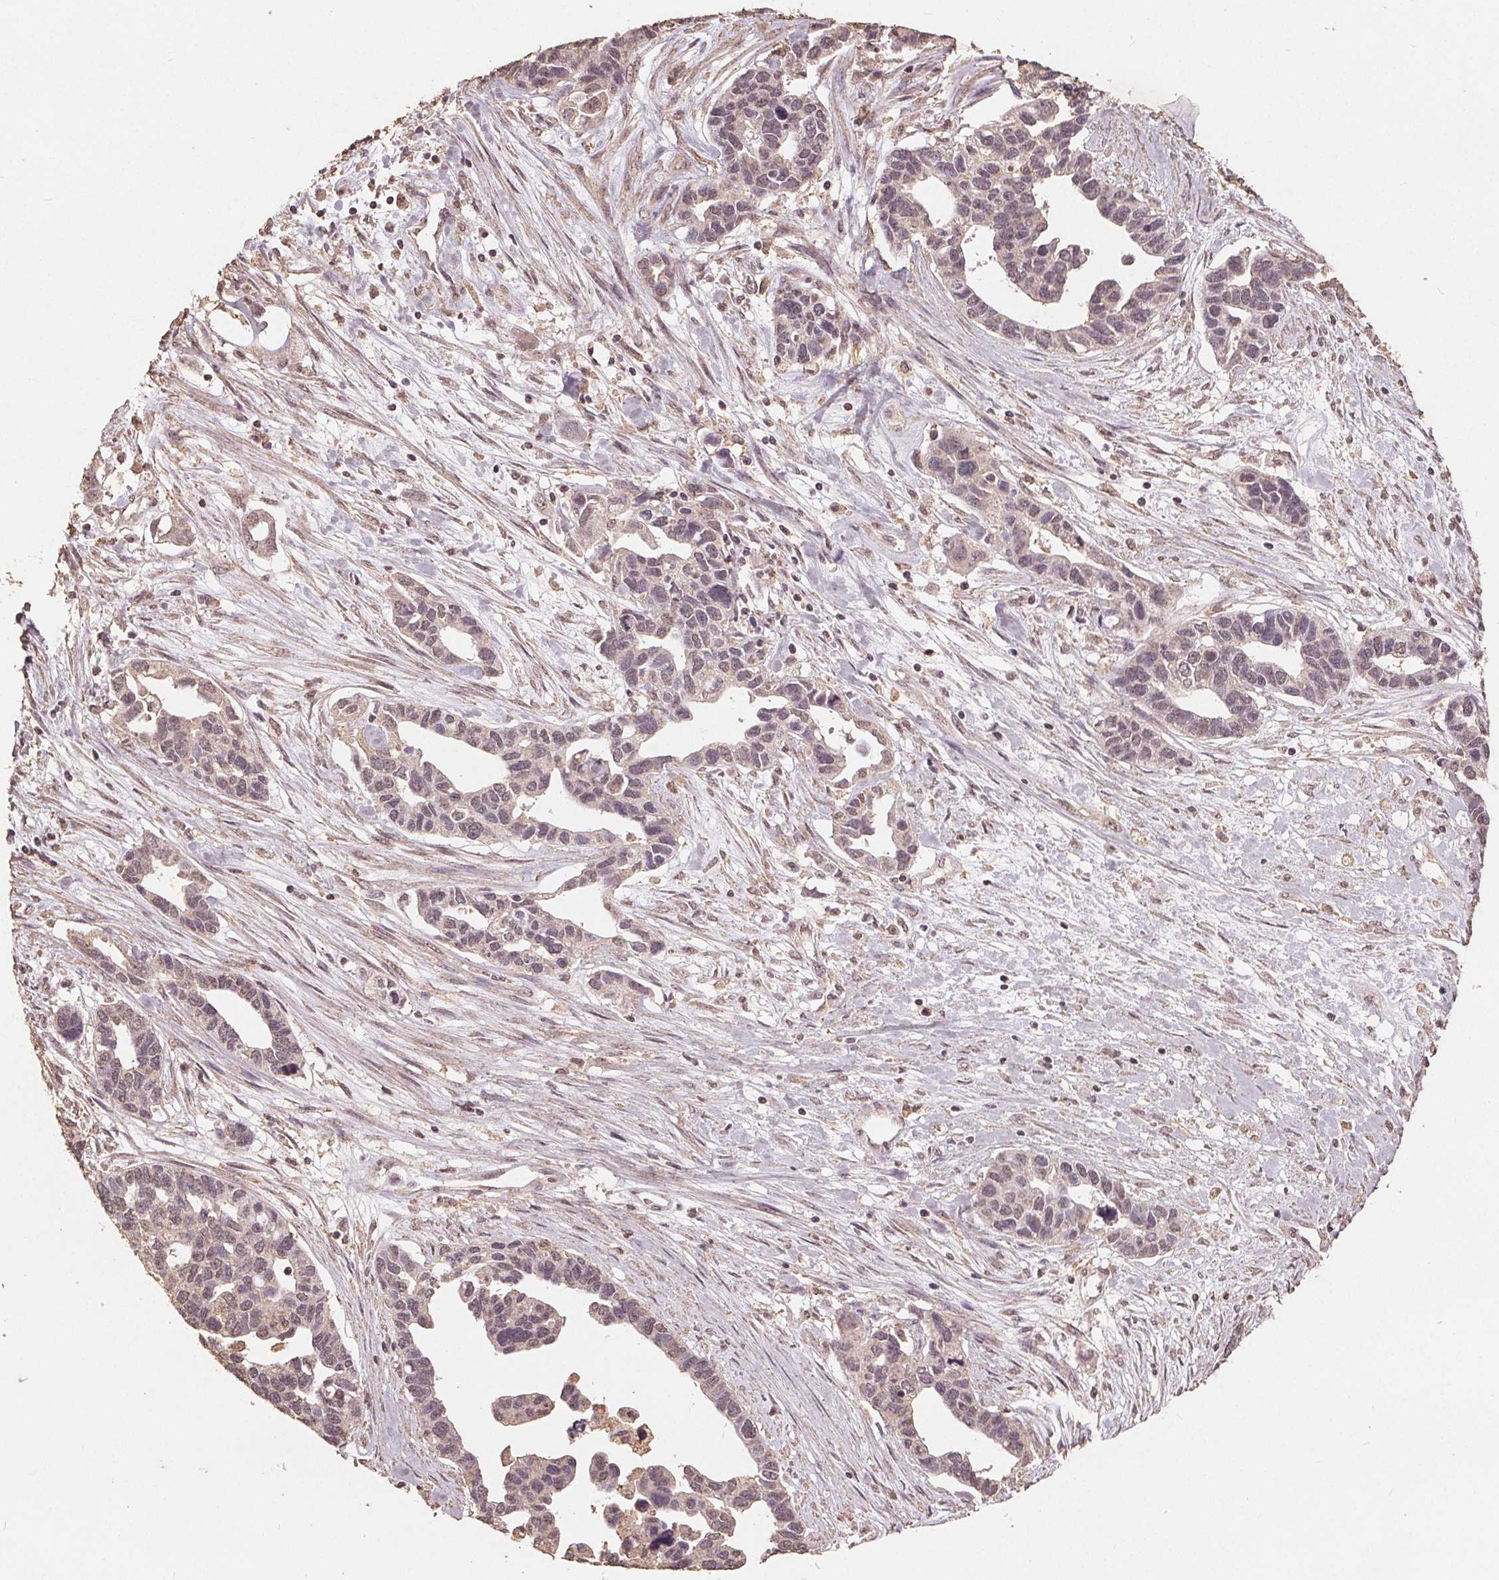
{"staining": {"intensity": "weak", "quantity": "<25%", "location": "nuclear"}, "tissue": "ovarian cancer", "cell_type": "Tumor cells", "image_type": "cancer", "snomed": [{"axis": "morphology", "description": "Cystadenocarcinoma, serous, NOS"}, {"axis": "topography", "description": "Ovary"}], "caption": "This image is of ovarian serous cystadenocarcinoma stained with immunohistochemistry to label a protein in brown with the nuclei are counter-stained blue. There is no positivity in tumor cells. (DAB (3,3'-diaminobenzidine) immunohistochemistry with hematoxylin counter stain).", "gene": "DSG3", "patient": {"sex": "female", "age": 54}}